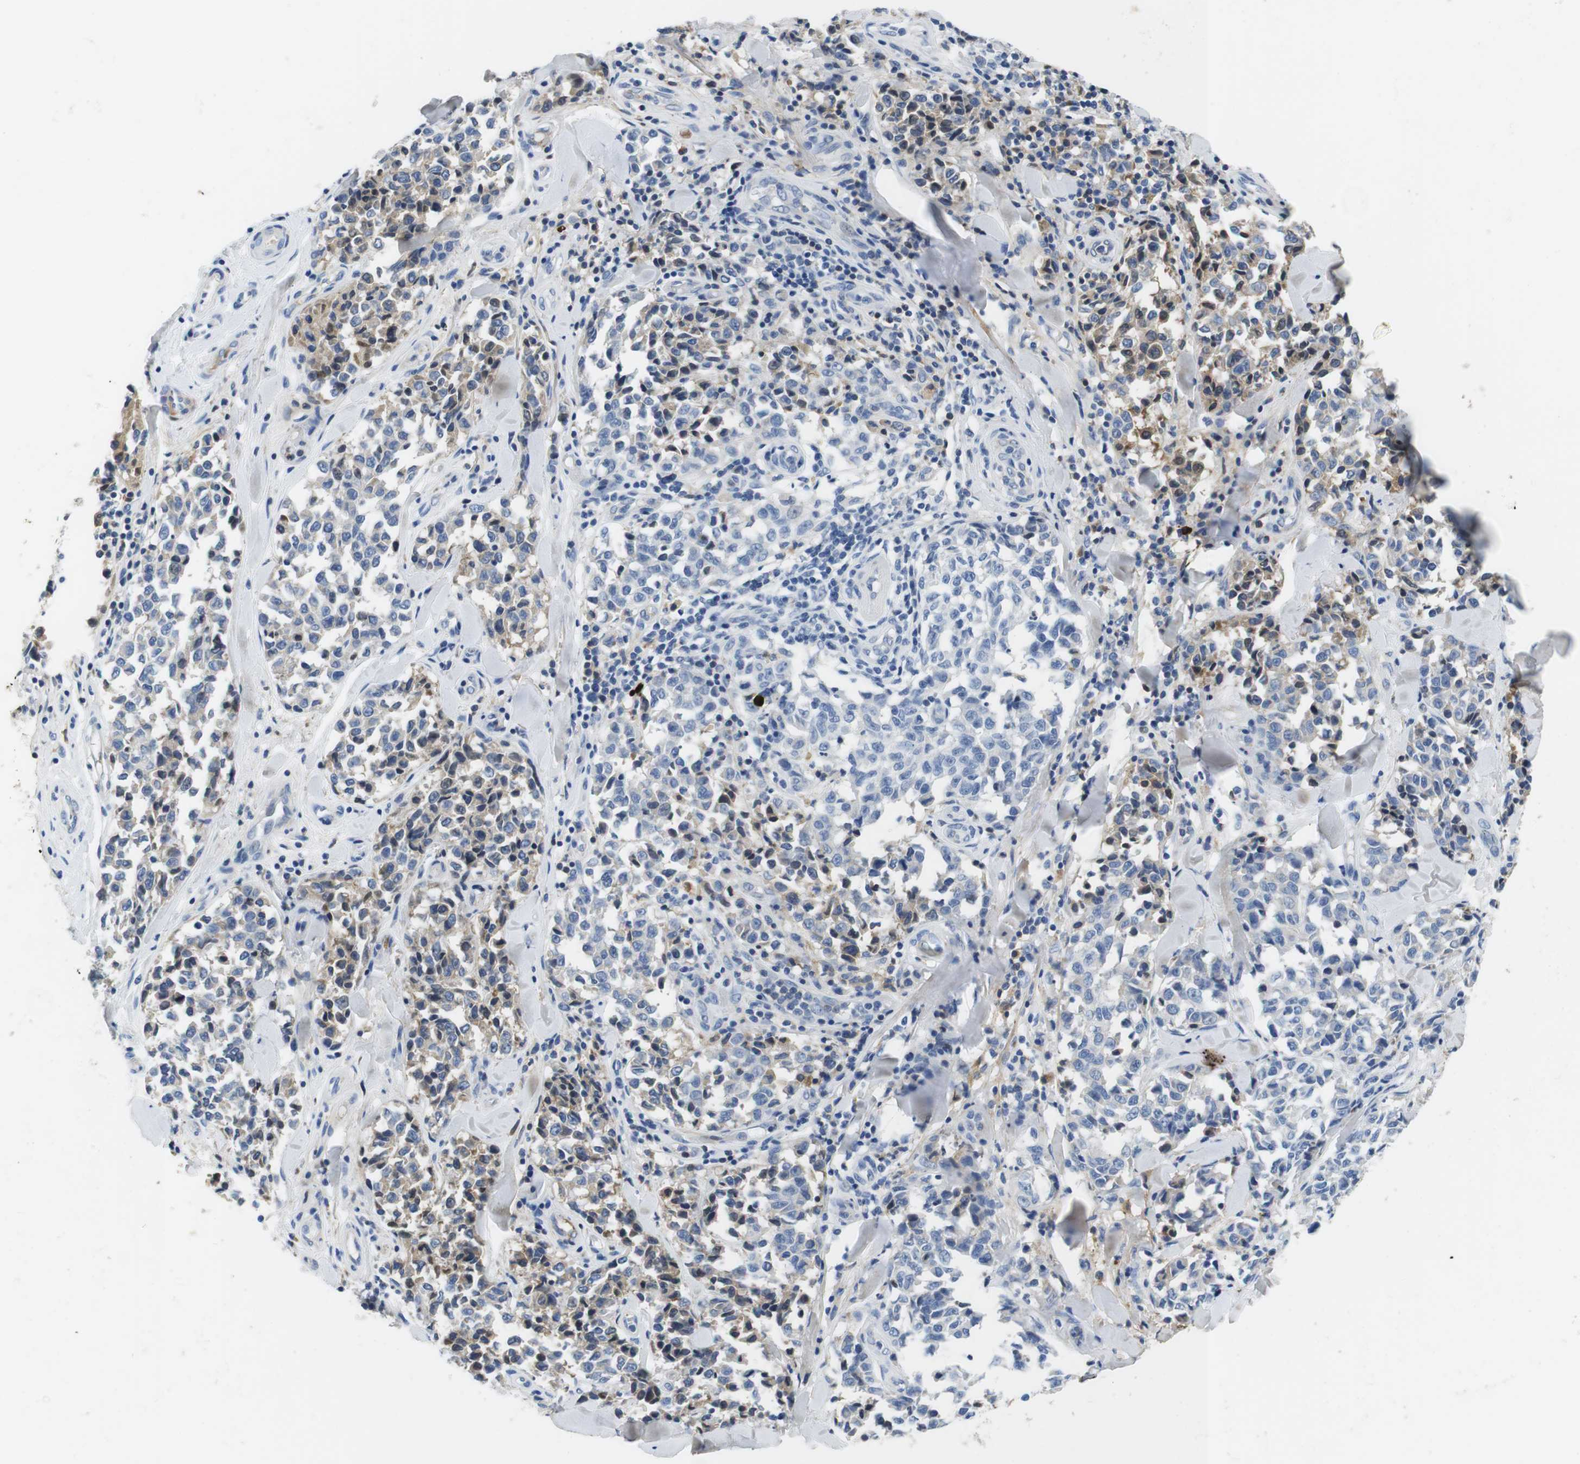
{"staining": {"intensity": "weak", "quantity": "<25%", "location": "cytoplasmic/membranous"}, "tissue": "melanoma", "cell_type": "Tumor cells", "image_type": "cancer", "snomed": [{"axis": "morphology", "description": "Malignant melanoma, NOS"}, {"axis": "topography", "description": "Skin"}], "caption": "This is an immunohistochemistry histopathology image of human malignant melanoma. There is no expression in tumor cells.", "gene": "IGKC", "patient": {"sex": "female", "age": 64}}